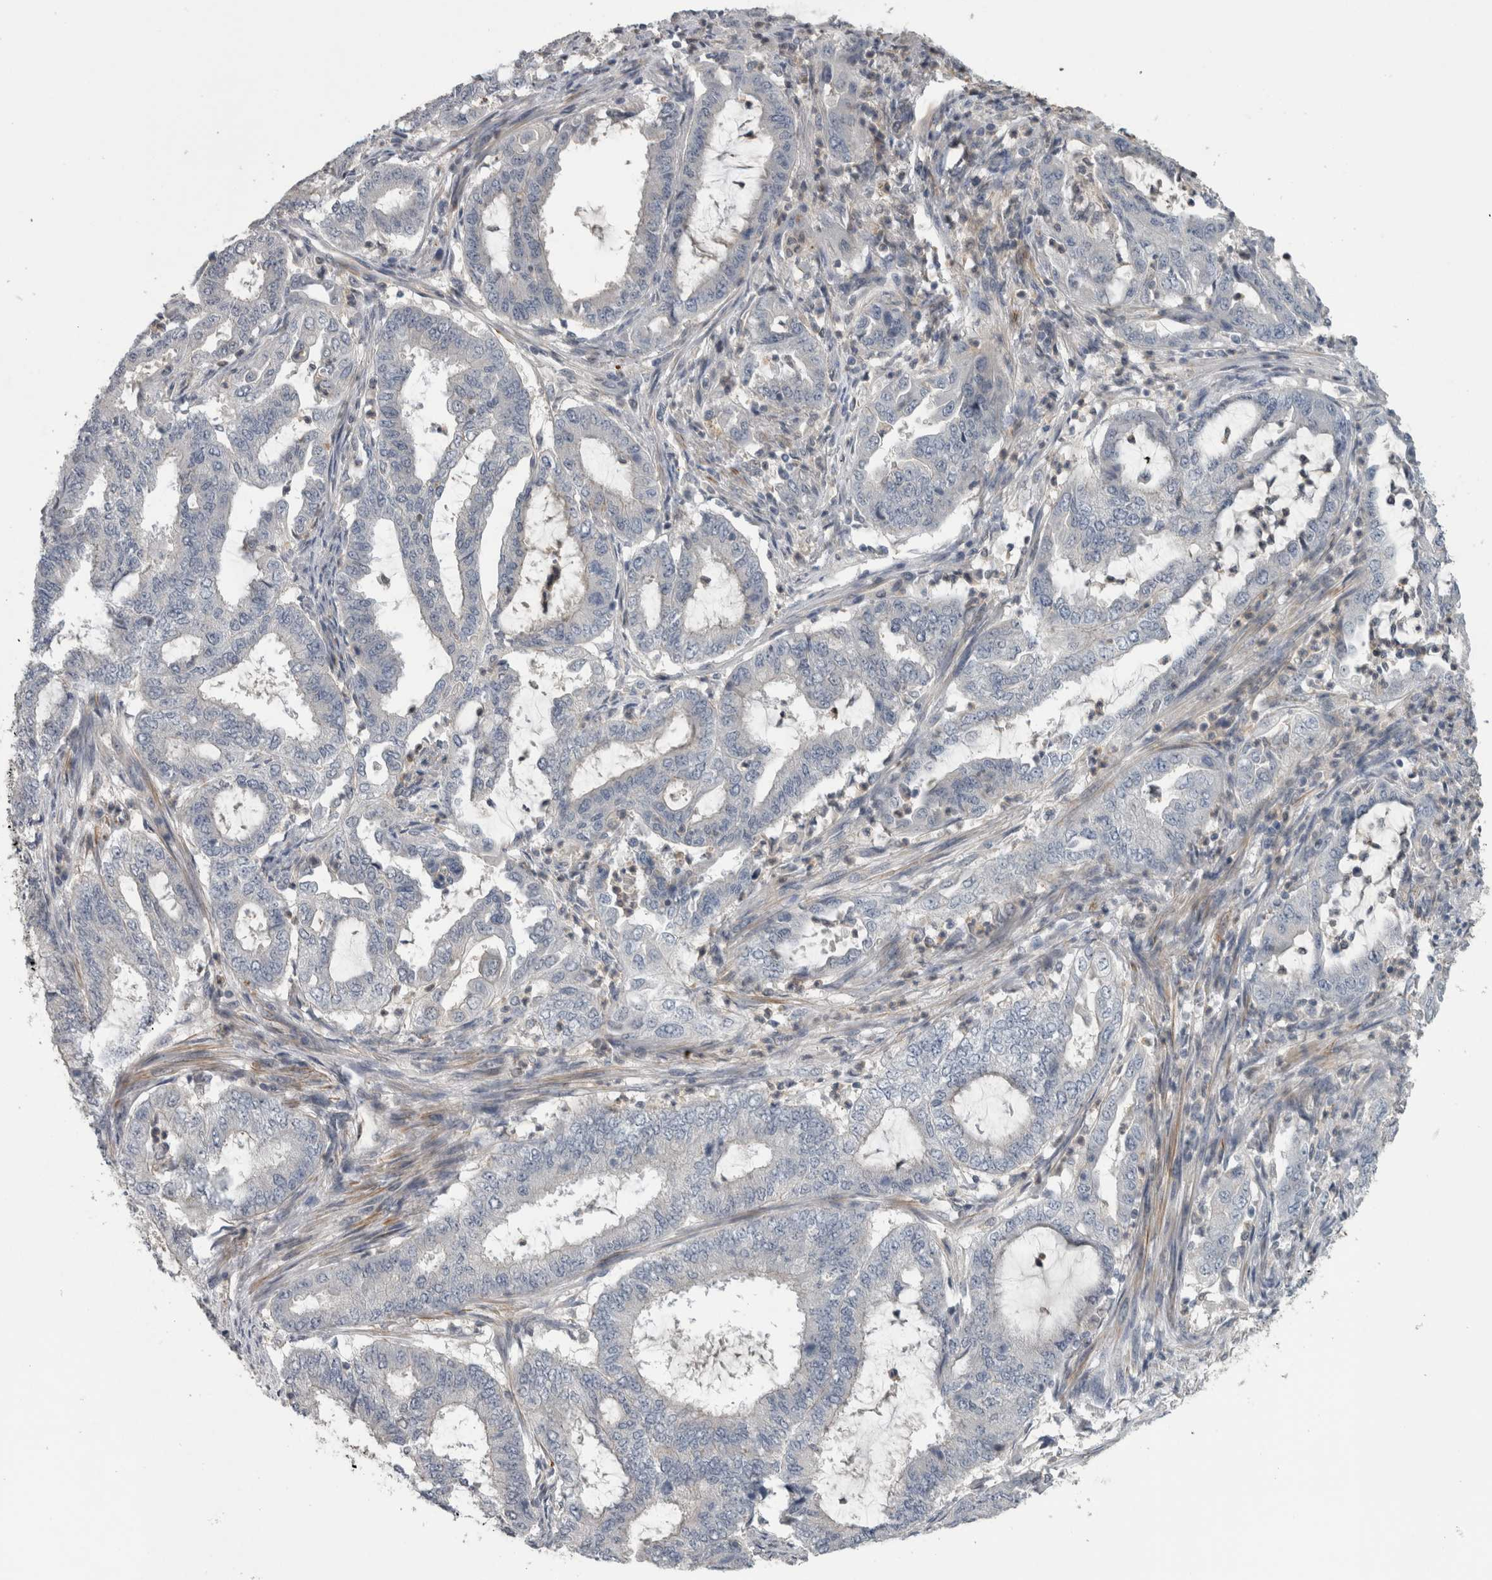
{"staining": {"intensity": "negative", "quantity": "none", "location": "none"}, "tissue": "endometrial cancer", "cell_type": "Tumor cells", "image_type": "cancer", "snomed": [{"axis": "morphology", "description": "Adenocarcinoma, NOS"}, {"axis": "topography", "description": "Endometrium"}], "caption": "Micrograph shows no protein expression in tumor cells of endometrial adenocarcinoma tissue. (Immunohistochemistry, brightfield microscopy, high magnification).", "gene": "NAPRT", "patient": {"sex": "female", "age": 51}}